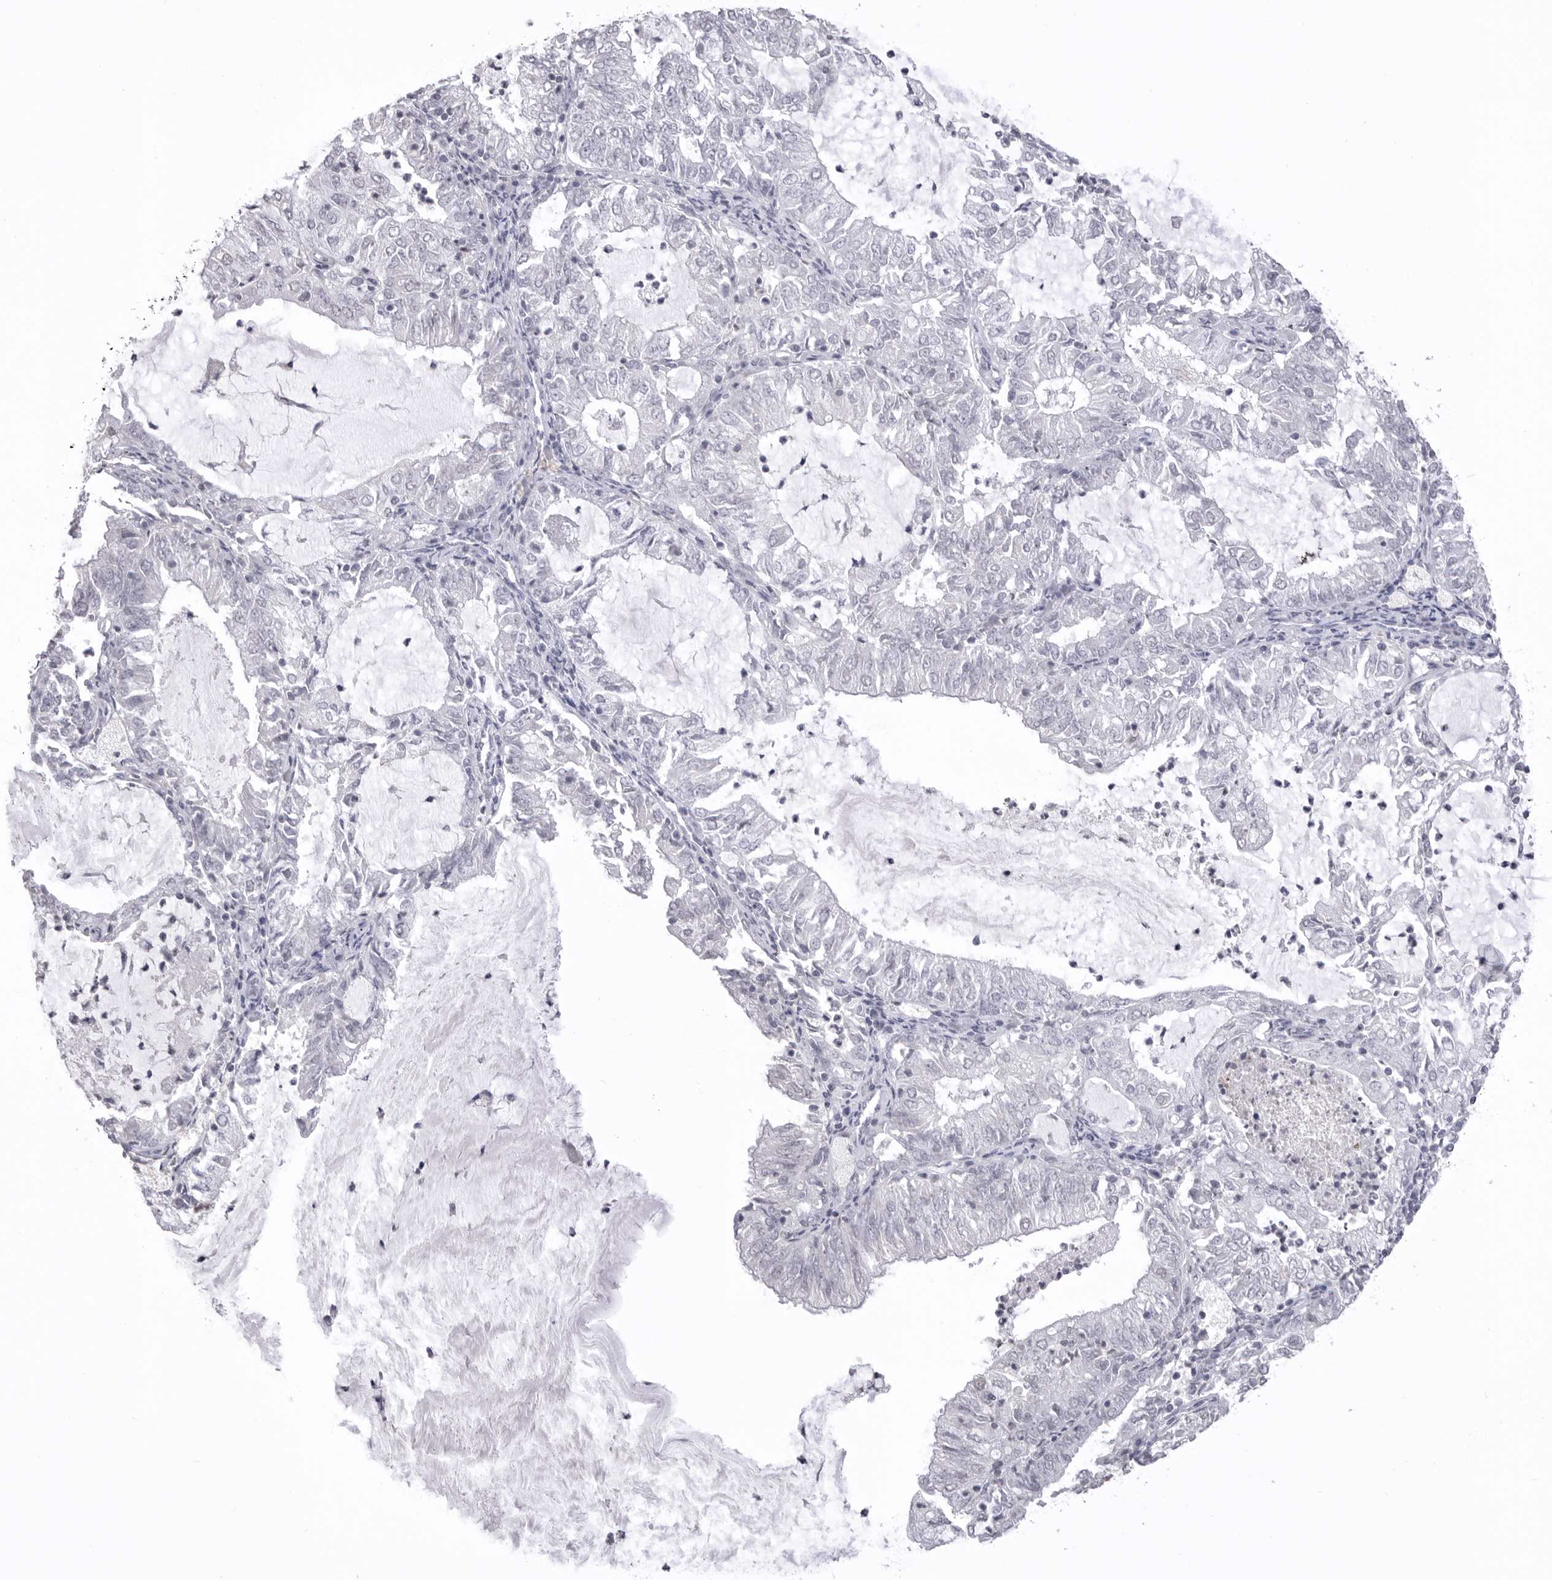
{"staining": {"intensity": "negative", "quantity": "none", "location": "none"}, "tissue": "endometrial cancer", "cell_type": "Tumor cells", "image_type": "cancer", "snomed": [{"axis": "morphology", "description": "Adenocarcinoma, NOS"}, {"axis": "topography", "description": "Endometrium"}], "caption": "Human endometrial adenocarcinoma stained for a protein using immunohistochemistry (IHC) displays no staining in tumor cells.", "gene": "ICAM5", "patient": {"sex": "female", "age": 57}}